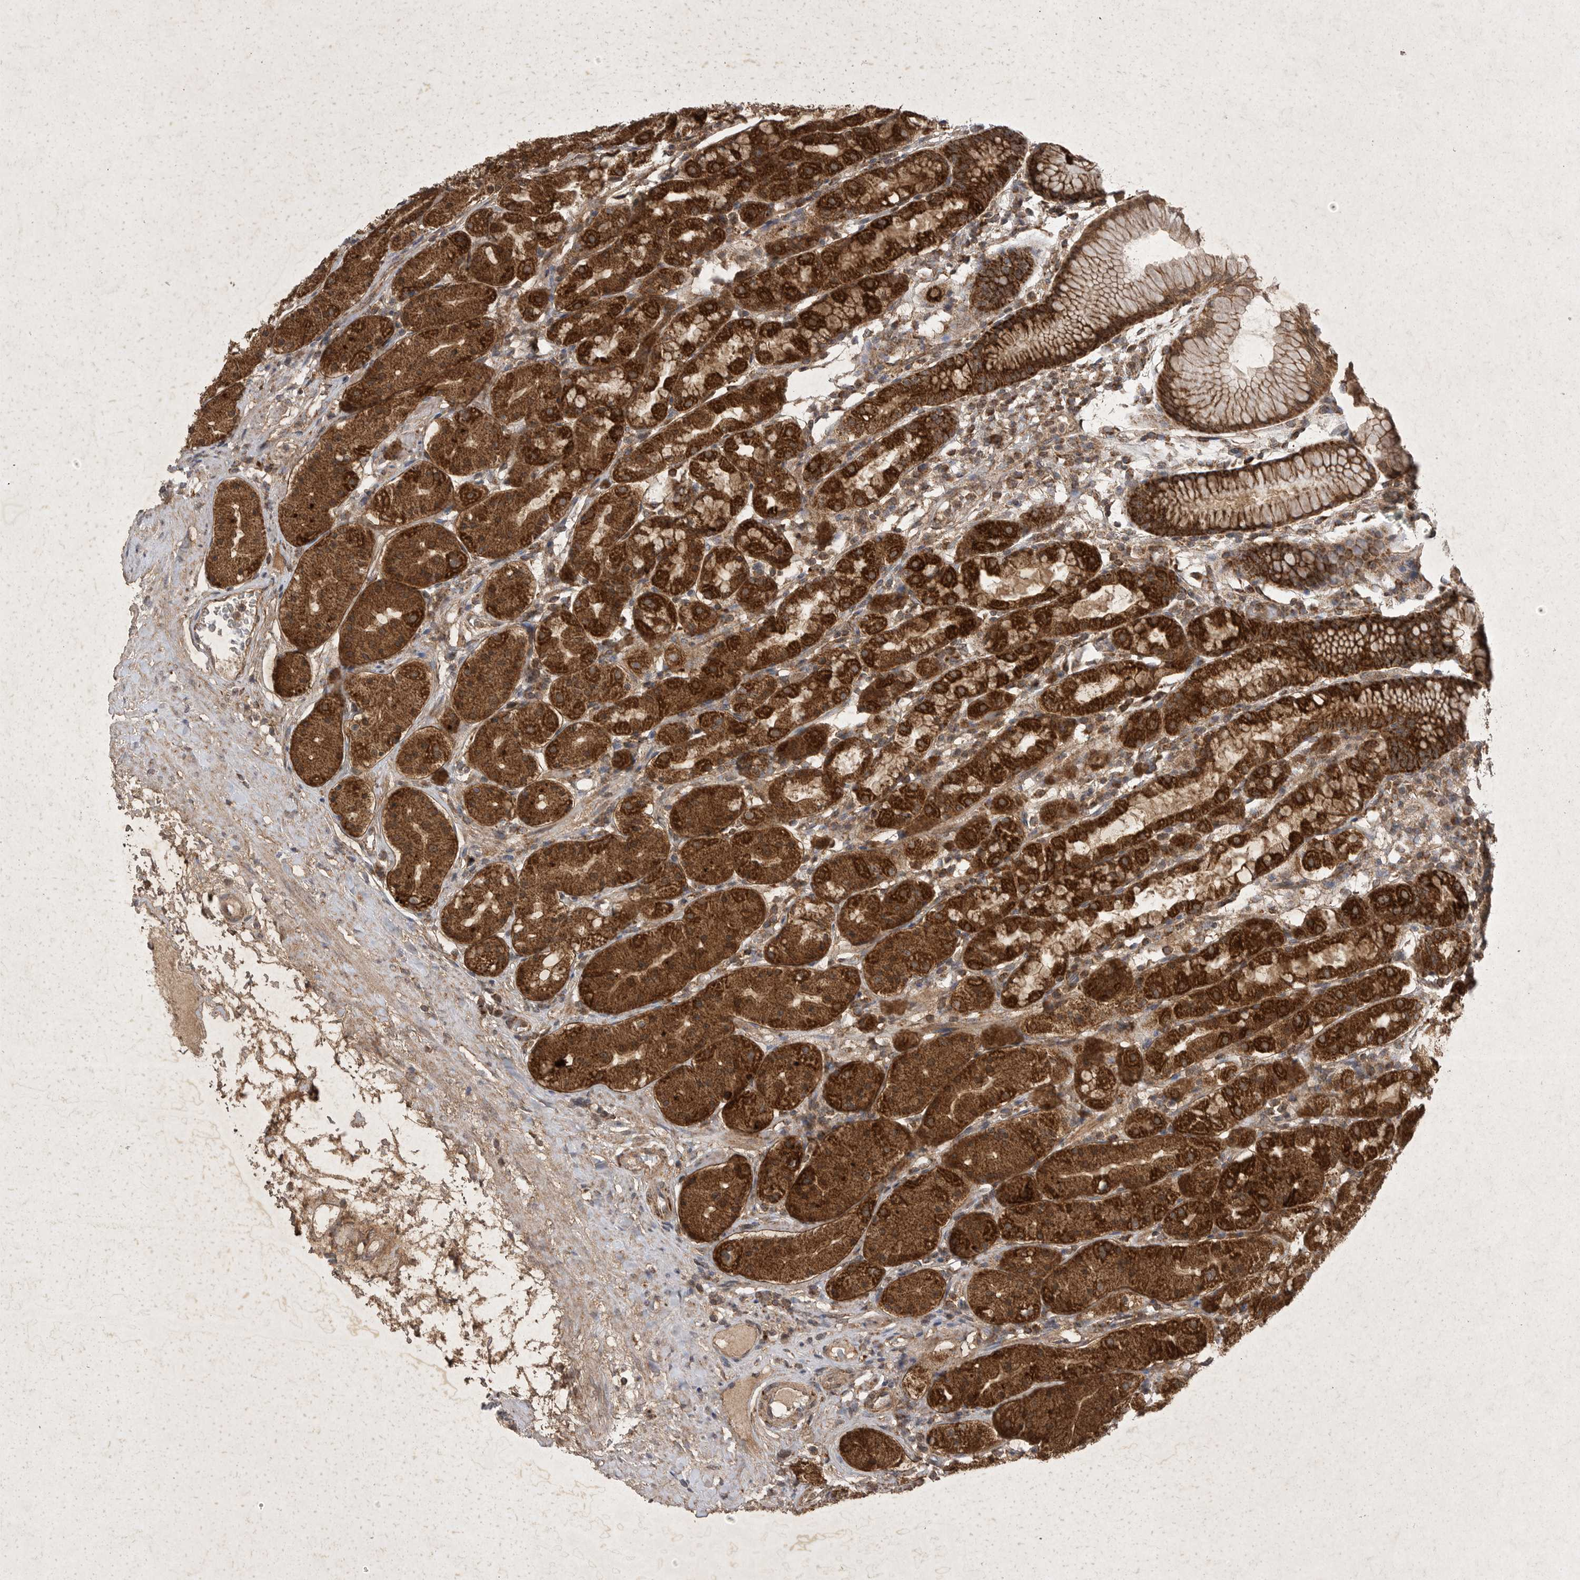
{"staining": {"intensity": "strong", "quantity": ">75%", "location": "cytoplasmic/membranous"}, "tissue": "stomach", "cell_type": "Glandular cells", "image_type": "normal", "snomed": [{"axis": "morphology", "description": "Normal tissue, NOS"}, {"axis": "topography", "description": "Stomach, lower"}], "caption": "Stomach stained for a protein reveals strong cytoplasmic/membranous positivity in glandular cells. The staining is performed using DAB (3,3'-diaminobenzidine) brown chromogen to label protein expression. The nuclei are counter-stained blue using hematoxylin.", "gene": "DDR1", "patient": {"sex": "female", "age": 56}}